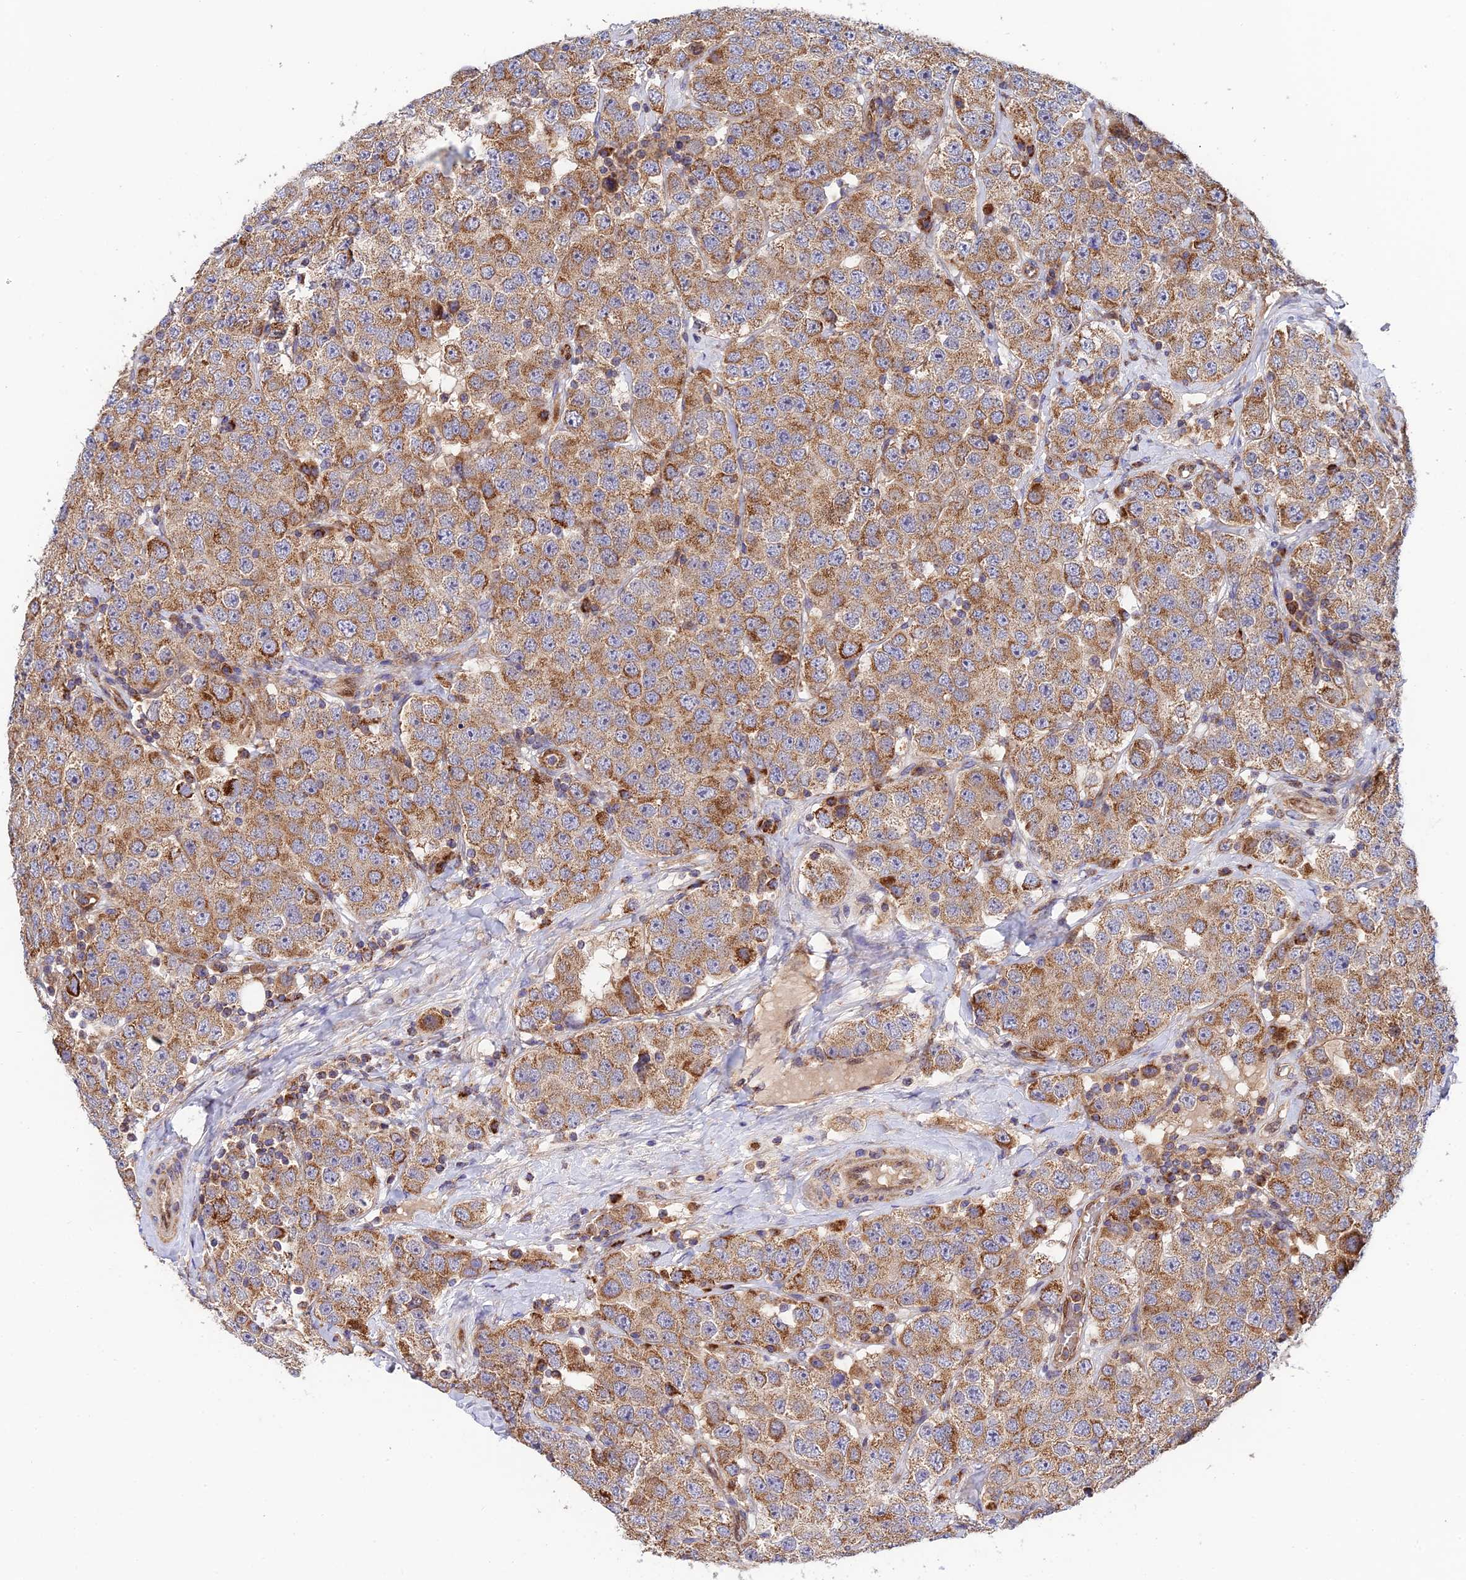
{"staining": {"intensity": "moderate", "quantity": ">75%", "location": "cytoplasmic/membranous"}, "tissue": "testis cancer", "cell_type": "Tumor cells", "image_type": "cancer", "snomed": [{"axis": "morphology", "description": "Seminoma, NOS"}, {"axis": "topography", "description": "Testis"}], "caption": "An image of human testis cancer stained for a protein displays moderate cytoplasmic/membranous brown staining in tumor cells. Using DAB (3,3'-diaminobenzidine) (brown) and hematoxylin (blue) stains, captured at high magnification using brightfield microscopy.", "gene": "PODNL1", "patient": {"sex": "male", "age": 28}}